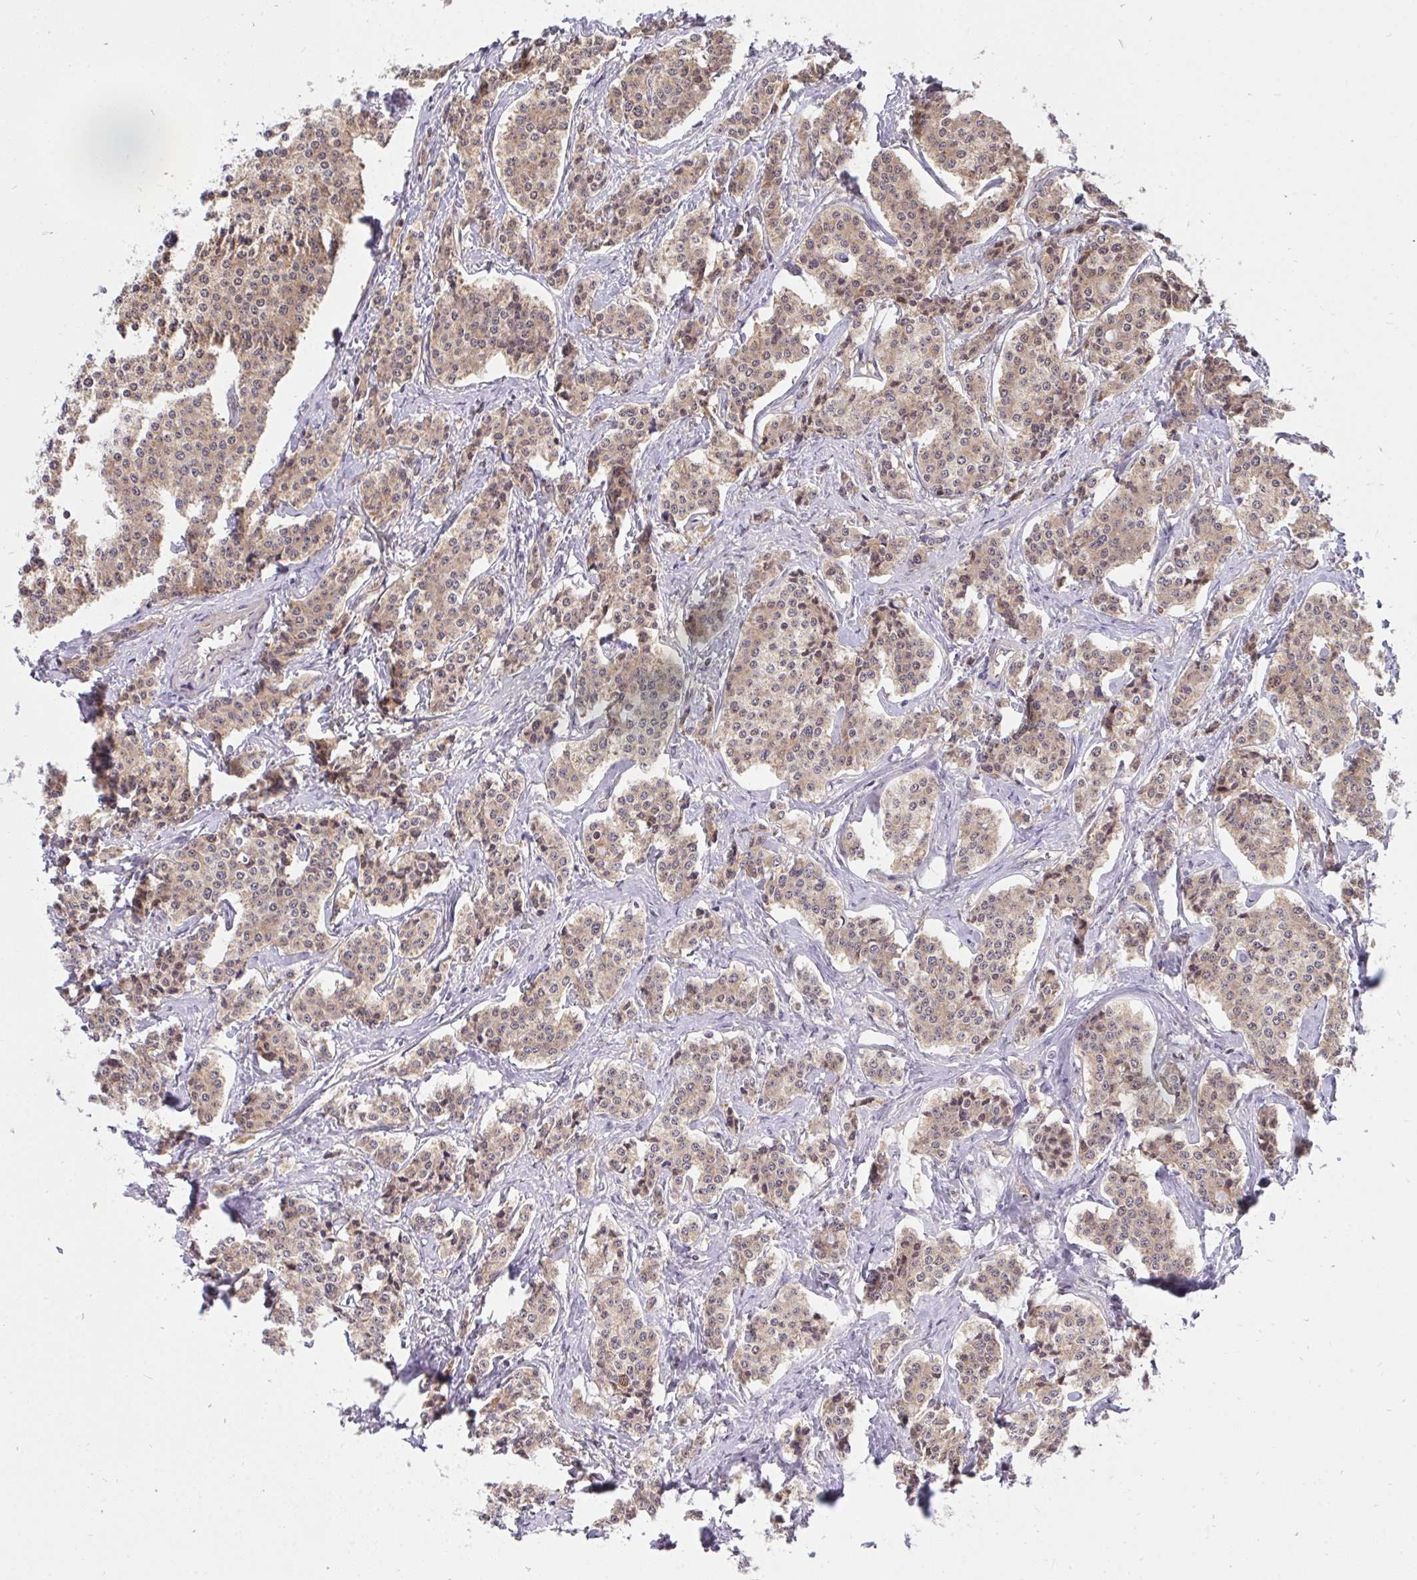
{"staining": {"intensity": "weak", "quantity": ">75%", "location": "cytoplasmic/membranous"}, "tissue": "carcinoid", "cell_type": "Tumor cells", "image_type": "cancer", "snomed": [{"axis": "morphology", "description": "Carcinoid, malignant, NOS"}, {"axis": "topography", "description": "Small intestine"}], "caption": "A low amount of weak cytoplasmic/membranous staining is appreciated in approximately >75% of tumor cells in carcinoid tissue.", "gene": "C19orf54", "patient": {"sex": "female", "age": 64}}